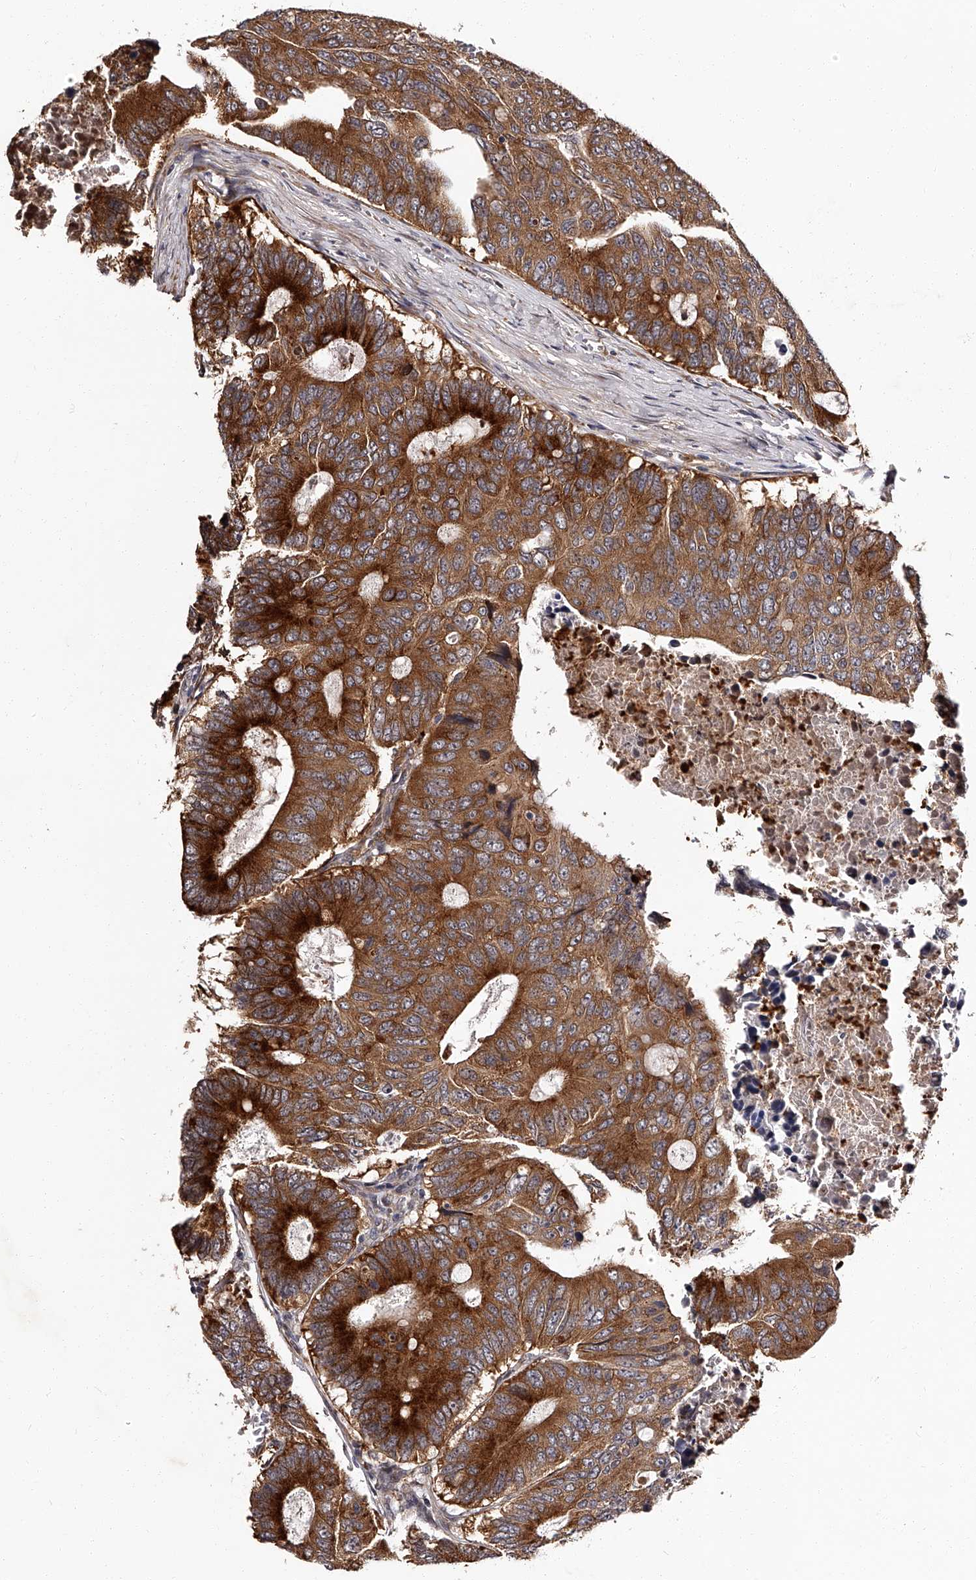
{"staining": {"intensity": "strong", "quantity": ">75%", "location": "cytoplasmic/membranous"}, "tissue": "colorectal cancer", "cell_type": "Tumor cells", "image_type": "cancer", "snomed": [{"axis": "morphology", "description": "Adenocarcinoma, NOS"}, {"axis": "topography", "description": "Colon"}], "caption": "Immunohistochemistry photomicrograph of colorectal adenocarcinoma stained for a protein (brown), which shows high levels of strong cytoplasmic/membranous staining in about >75% of tumor cells.", "gene": "RSC1A1", "patient": {"sex": "male", "age": 87}}